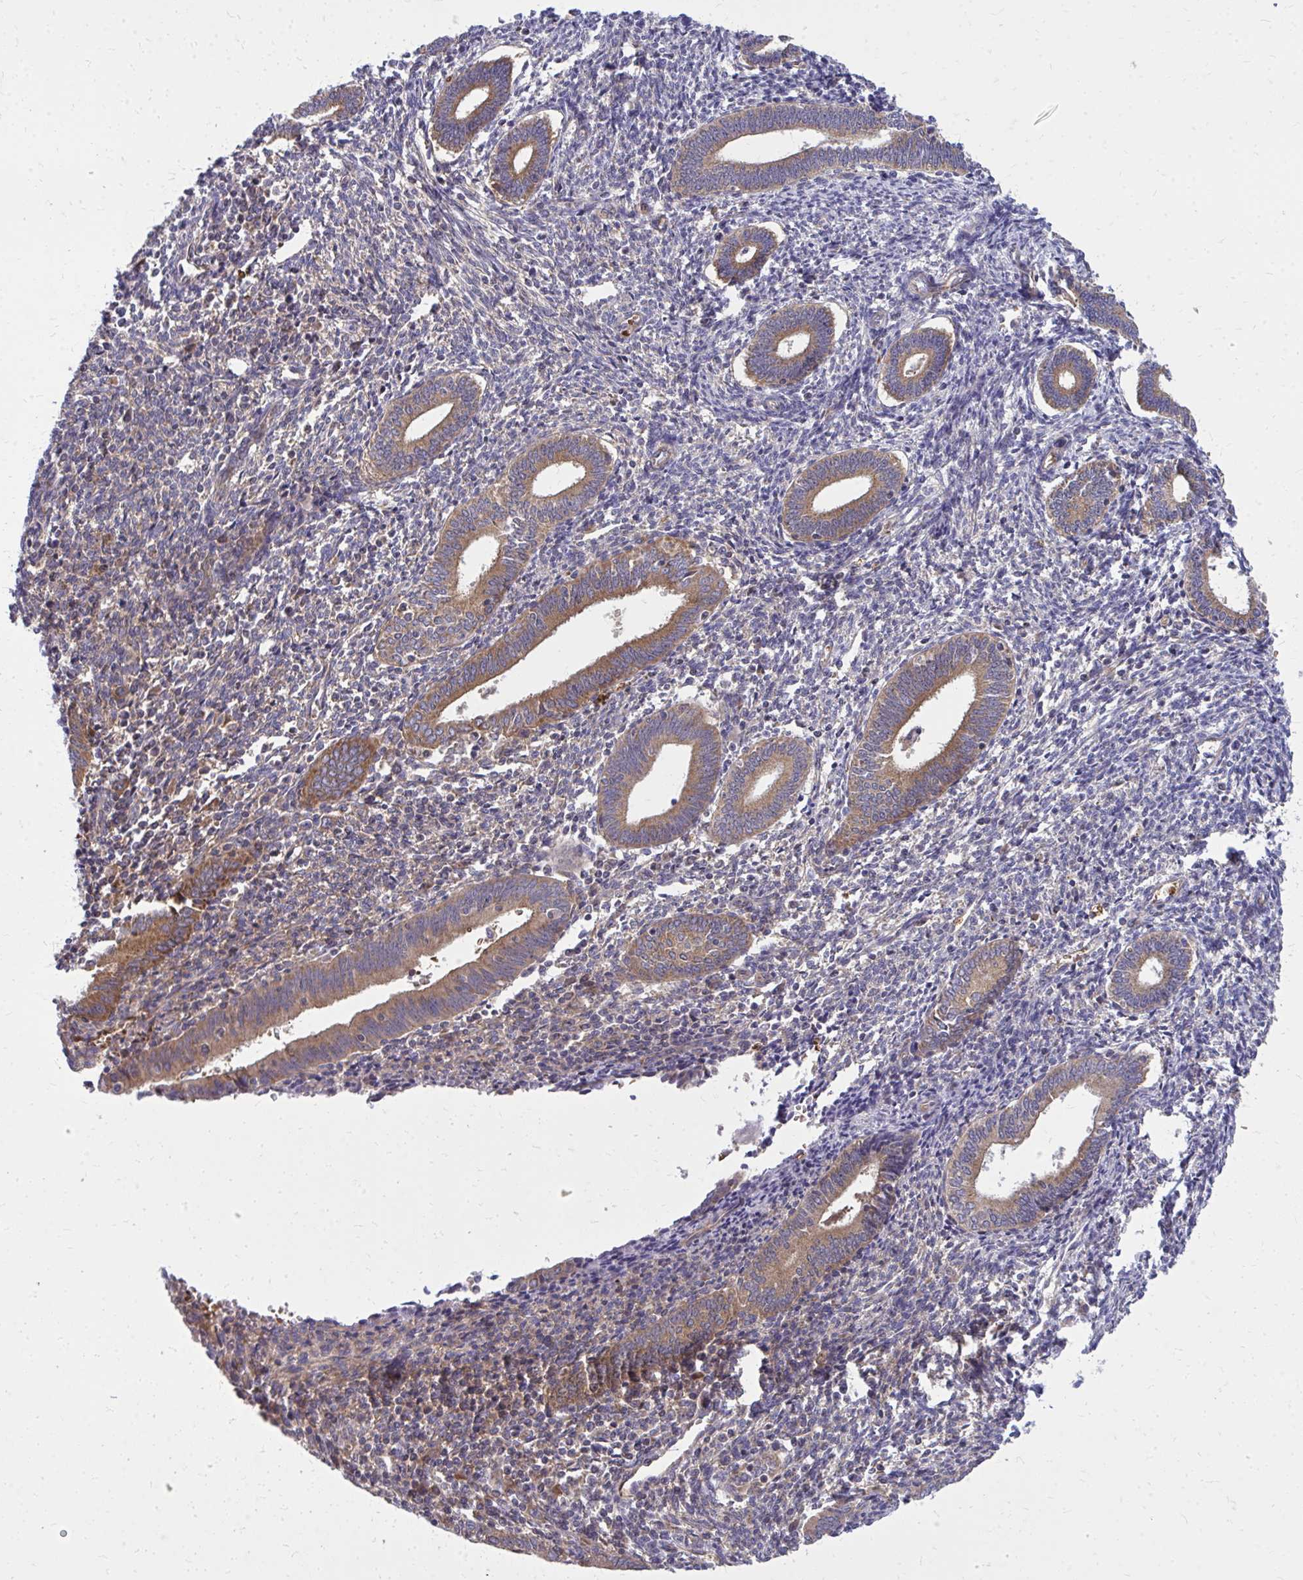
{"staining": {"intensity": "moderate", "quantity": "25%-75%", "location": "cytoplasmic/membranous"}, "tissue": "endometrium", "cell_type": "Cells in endometrial stroma", "image_type": "normal", "snomed": [{"axis": "morphology", "description": "Normal tissue, NOS"}, {"axis": "topography", "description": "Endometrium"}], "caption": "This histopathology image shows IHC staining of normal human endometrium, with medium moderate cytoplasmic/membranous expression in about 25%-75% of cells in endometrial stroma.", "gene": "PDK4", "patient": {"sex": "female", "age": 41}}